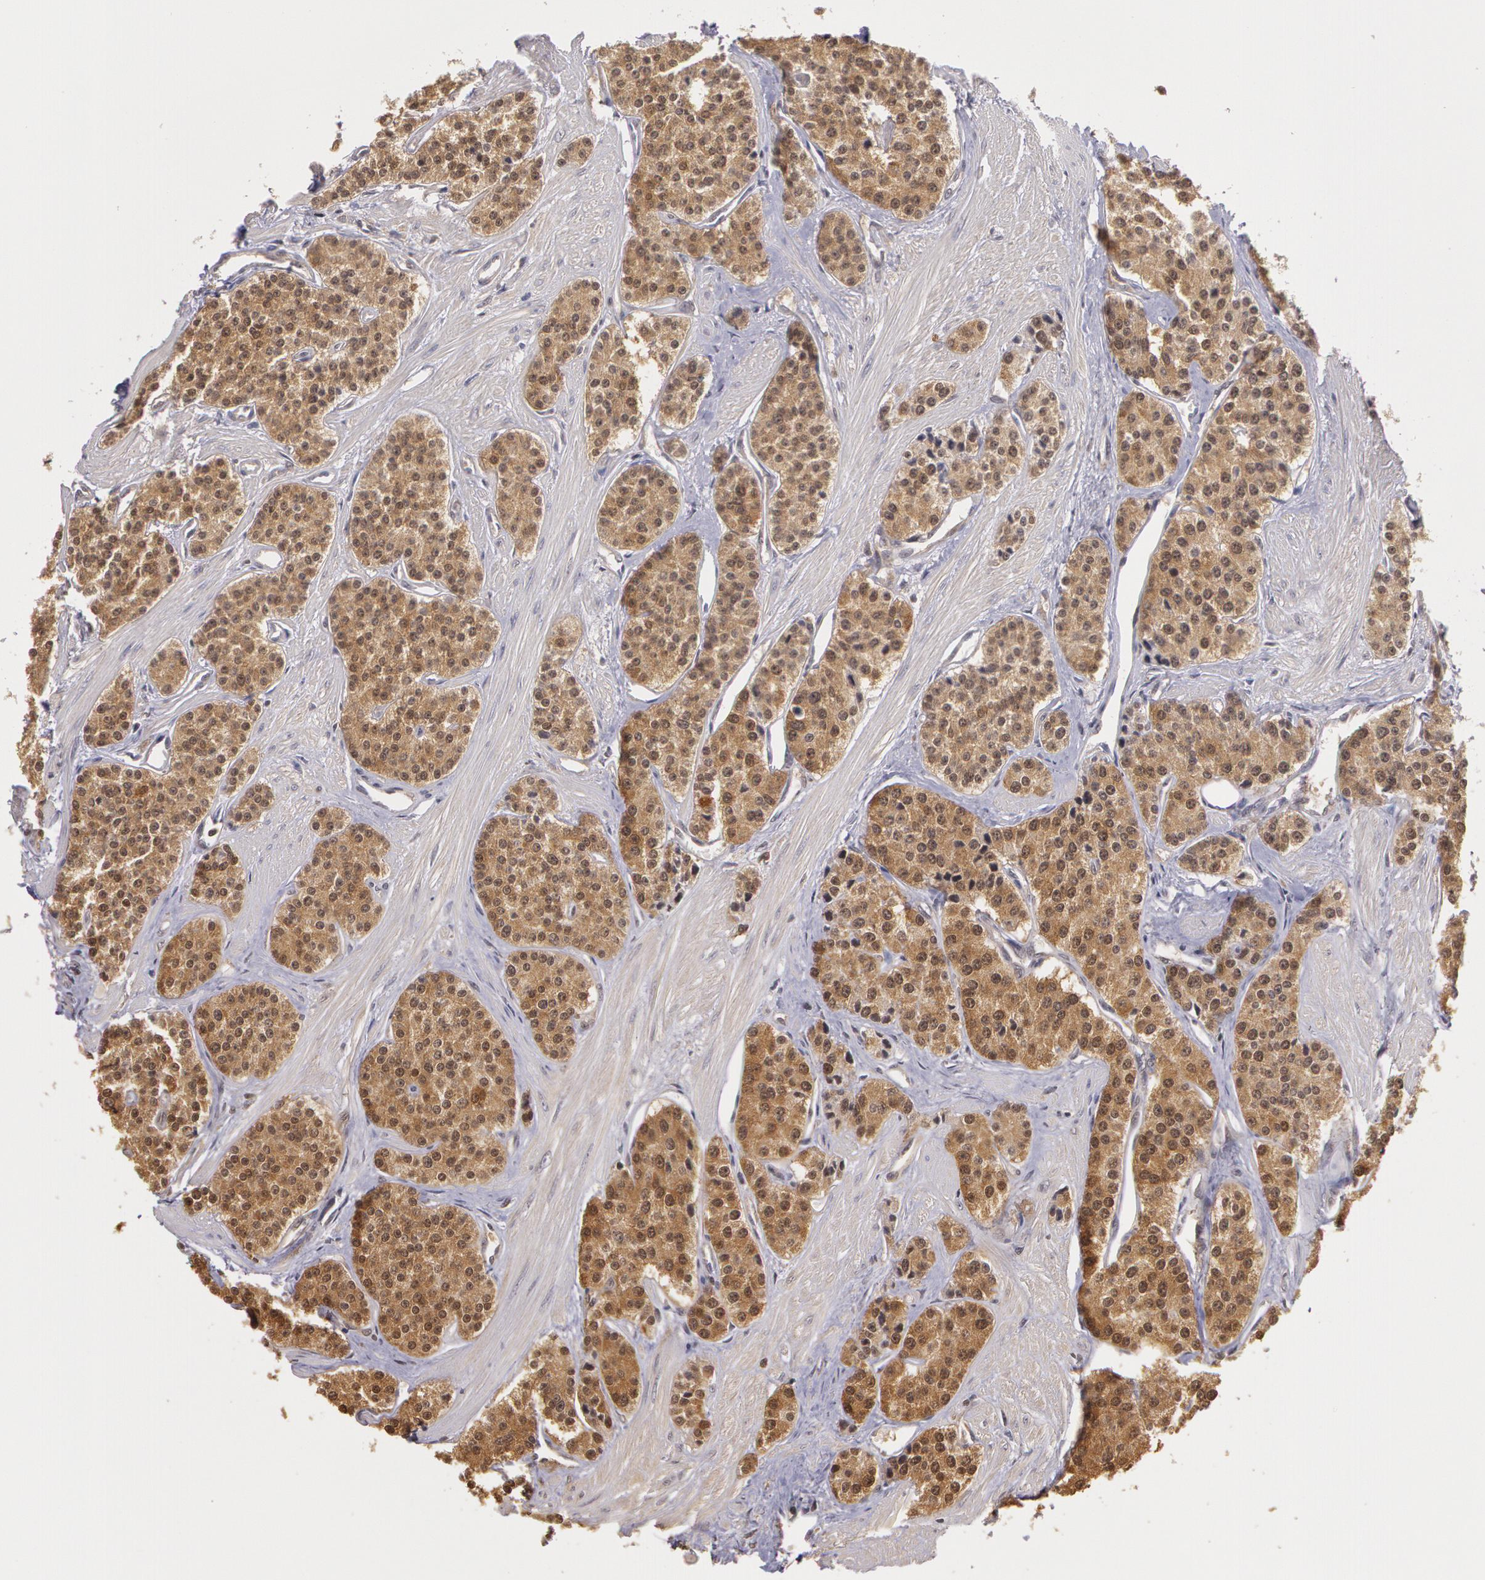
{"staining": {"intensity": "moderate", "quantity": ">75%", "location": "cytoplasmic/membranous"}, "tissue": "carcinoid", "cell_type": "Tumor cells", "image_type": "cancer", "snomed": [{"axis": "morphology", "description": "Carcinoid, malignant, NOS"}, {"axis": "topography", "description": "Stomach"}], "caption": "This is a histology image of immunohistochemistry staining of malignant carcinoid, which shows moderate positivity in the cytoplasmic/membranous of tumor cells.", "gene": "AHSA1", "patient": {"sex": "female", "age": 76}}